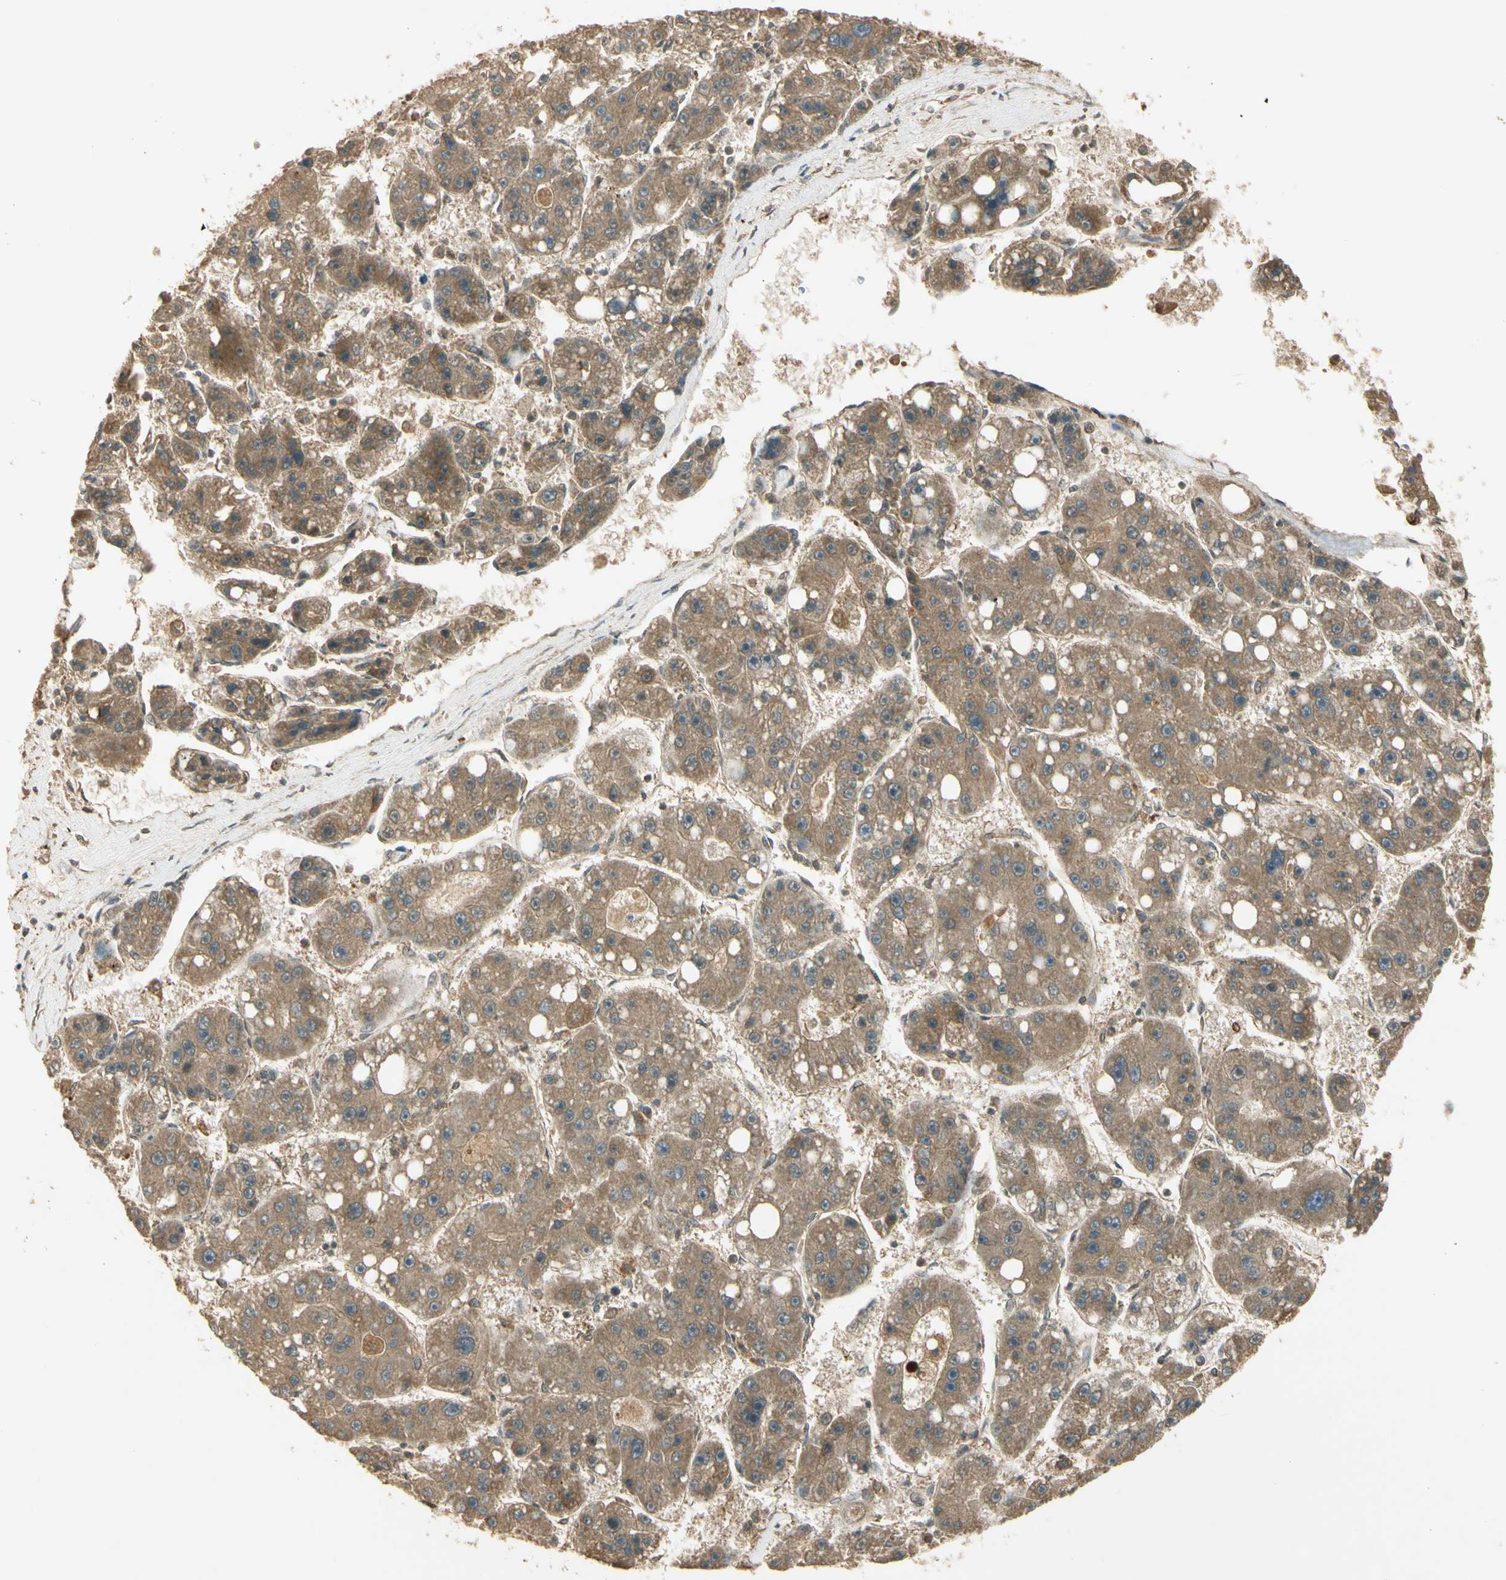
{"staining": {"intensity": "moderate", "quantity": ">75%", "location": "cytoplasmic/membranous"}, "tissue": "liver cancer", "cell_type": "Tumor cells", "image_type": "cancer", "snomed": [{"axis": "morphology", "description": "Carcinoma, Hepatocellular, NOS"}, {"axis": "topography", "description": "Liver"}], "caption": "DAB immunohistochemical staining of liver cancer displays moderate cytoplasmic/membranous protein staining in about >75% of tumor cells.", "gene": "GMEB2", "patient": {"sex": "female", "age": 61}}